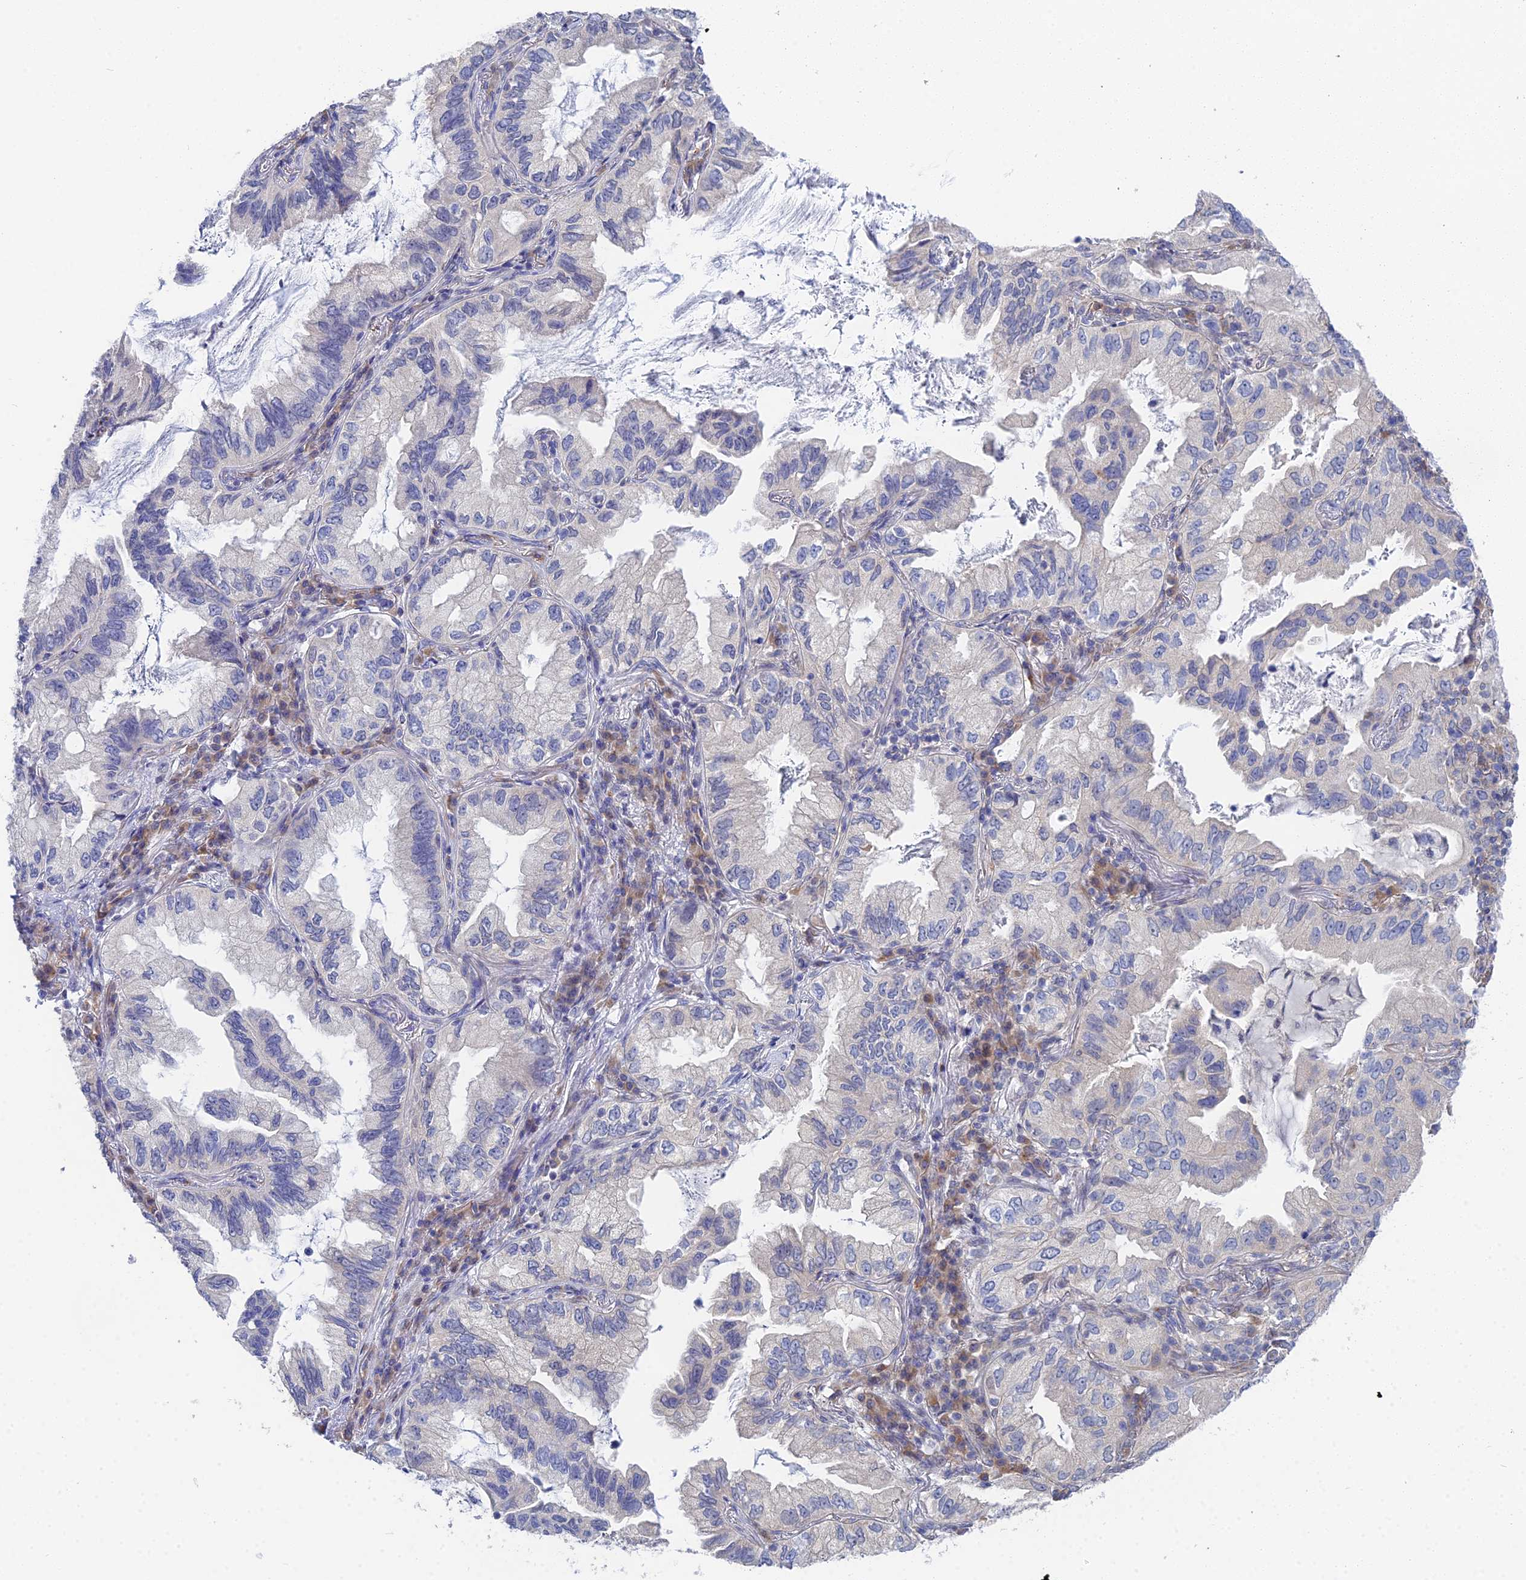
{"staining": {"intensity": "negative", "quantity": "none", "location": "none"}, "tissue": "lung cancer", "cell_type": "Tumor cells", "image_type": "cancer", "snomed": [{"axis": "morphology", "description": "Adenocarcinoma, NOS"}, {"axis": "topography", "description": "Lung"}], "caption": "This is an immunohistochemistry (IHC) histopathology image of adenocarcinoma (lung). There is no positivity in tumor cells.", "gene": "DNAH14", "patient": {"sex": "female", "age": 69}}